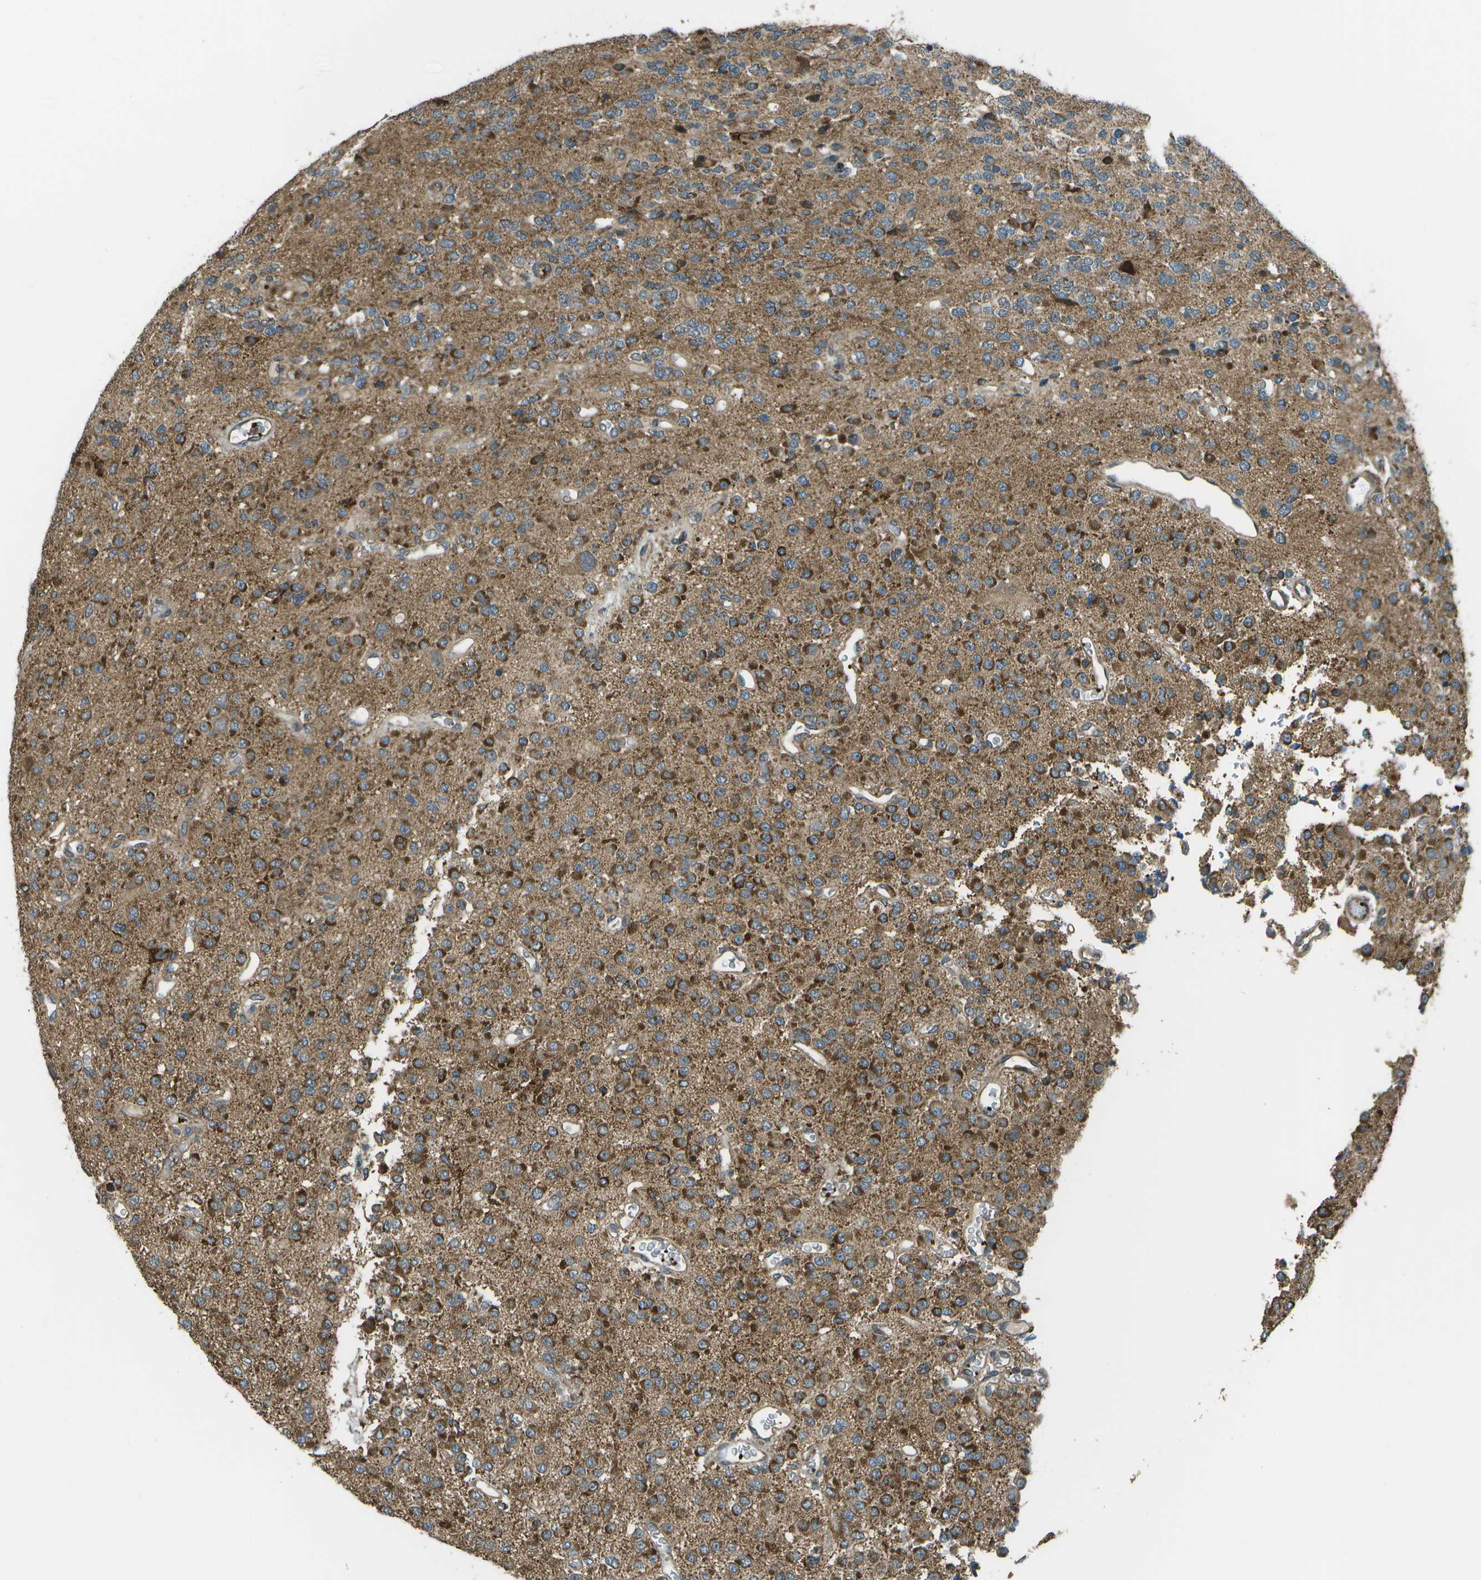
{"staining": {"intensity": "strong", "quantity": ">75%", "location": "cytoplasmic/membranous"}, "tissue": "glioma", "cell_type": "Tumor cells", "image_type": "cancer", "snomed": [{"axis": "morphology", "description": "Glioma, malignant, Low grade"}, {"axis": "topography", "description": "Brain"}], "caption": "Immunohistochemical staining of low-grade glioma (malignant) reveals strong cytoplasmic/membranous protein positivity in approximately >75% of tumor cells.", "gene": "PLPBP", "patient": {"sex": "male", "age": 38}}